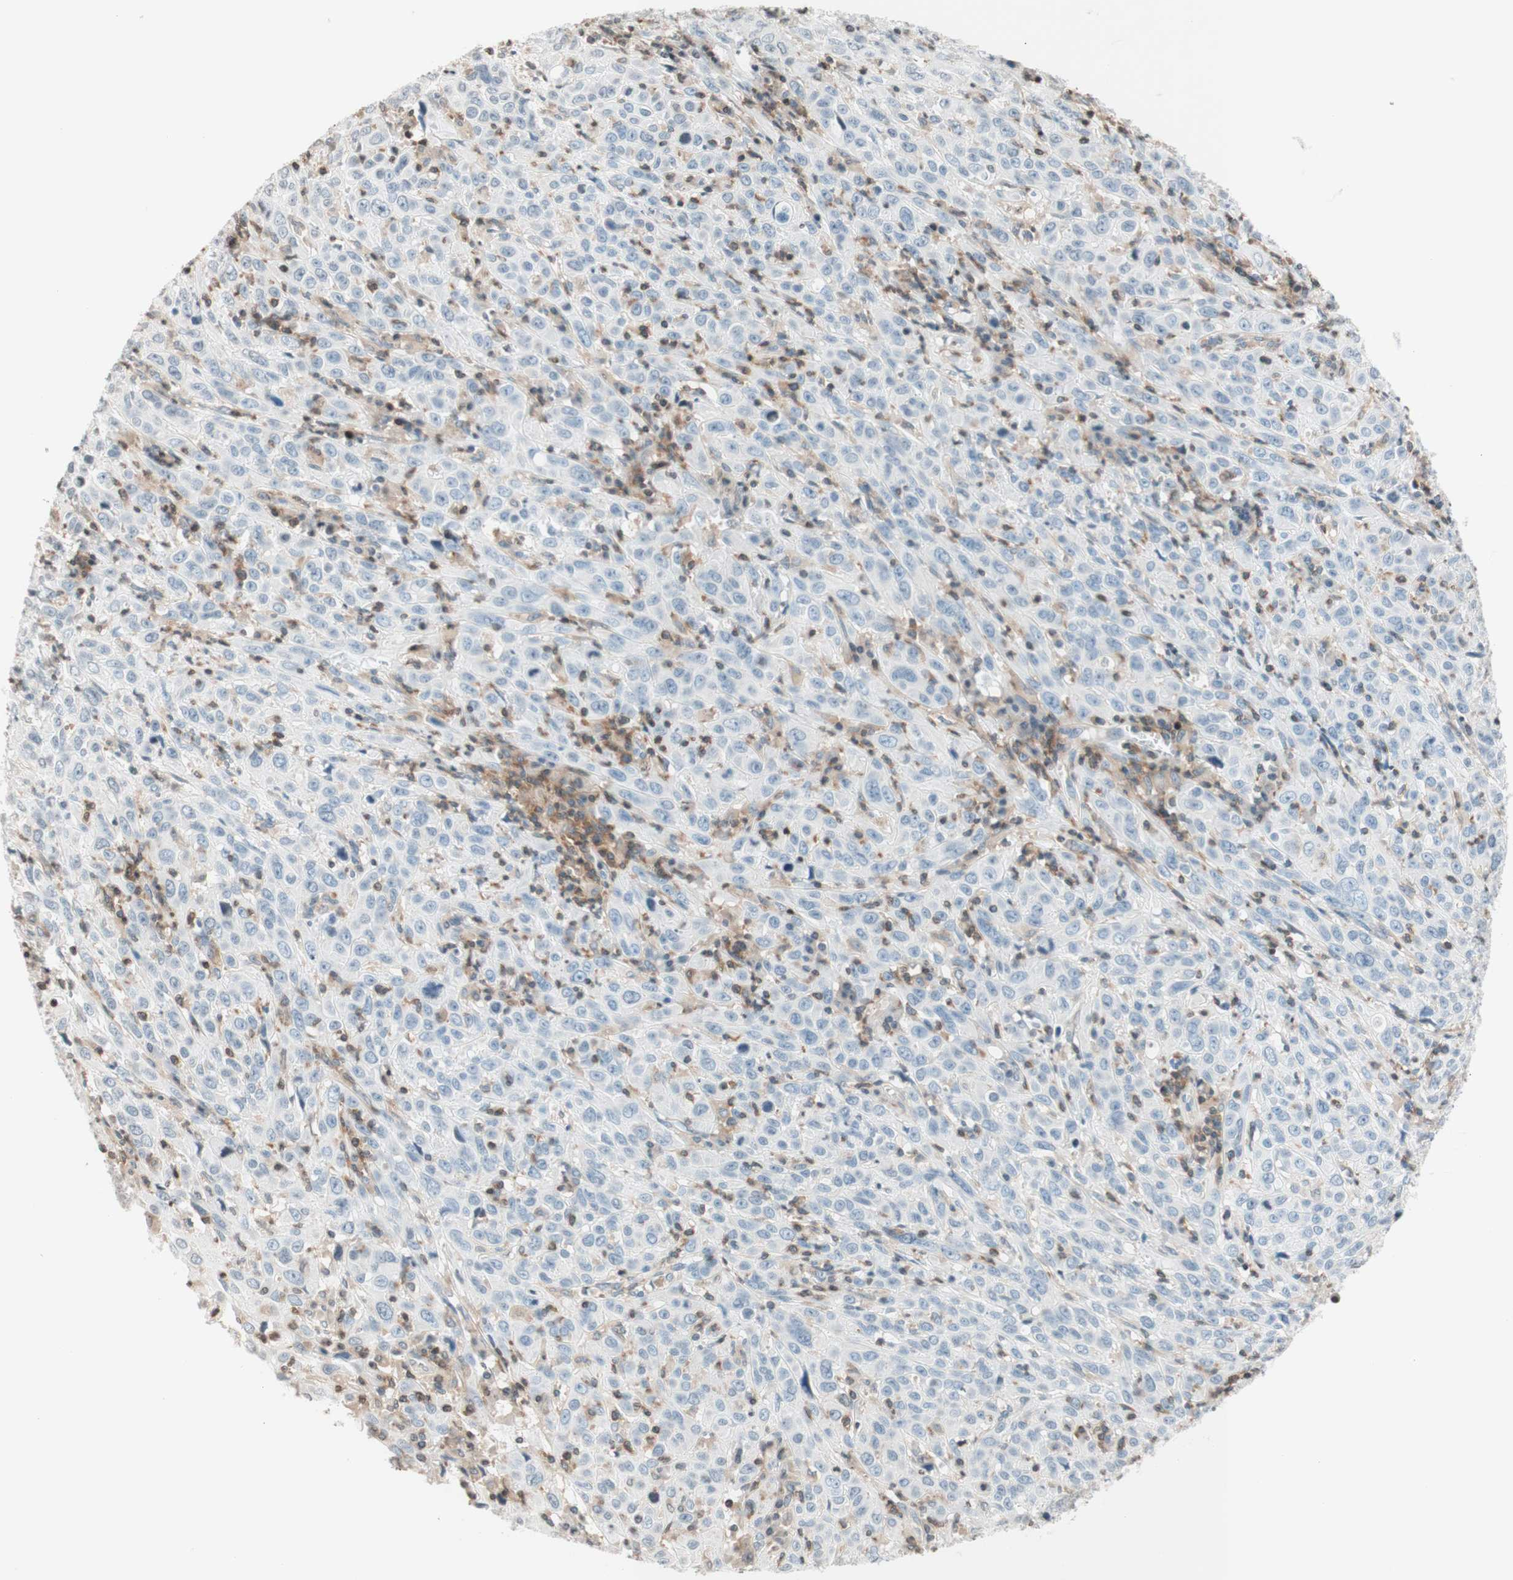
{"staining": {"intensity": "negative", "quantity": "none", "location": "none"}, "tissue": "cervical cancer", "cell_type": "Tumor cells", "image_type": "cancer", "snomed": [{"axis": "morphology", "description": "Squamous cell carcinoma, NOS"}, {"axis": "topography", "description": "Cervix"}], "caption": "This is an immunohistochemistry micrograph of human cervical cancer (squamous cell carcinoma). There is no staining in tumor cells.", "gene": "WIPF1", "patient": {"sex": "female", "age": 46}}